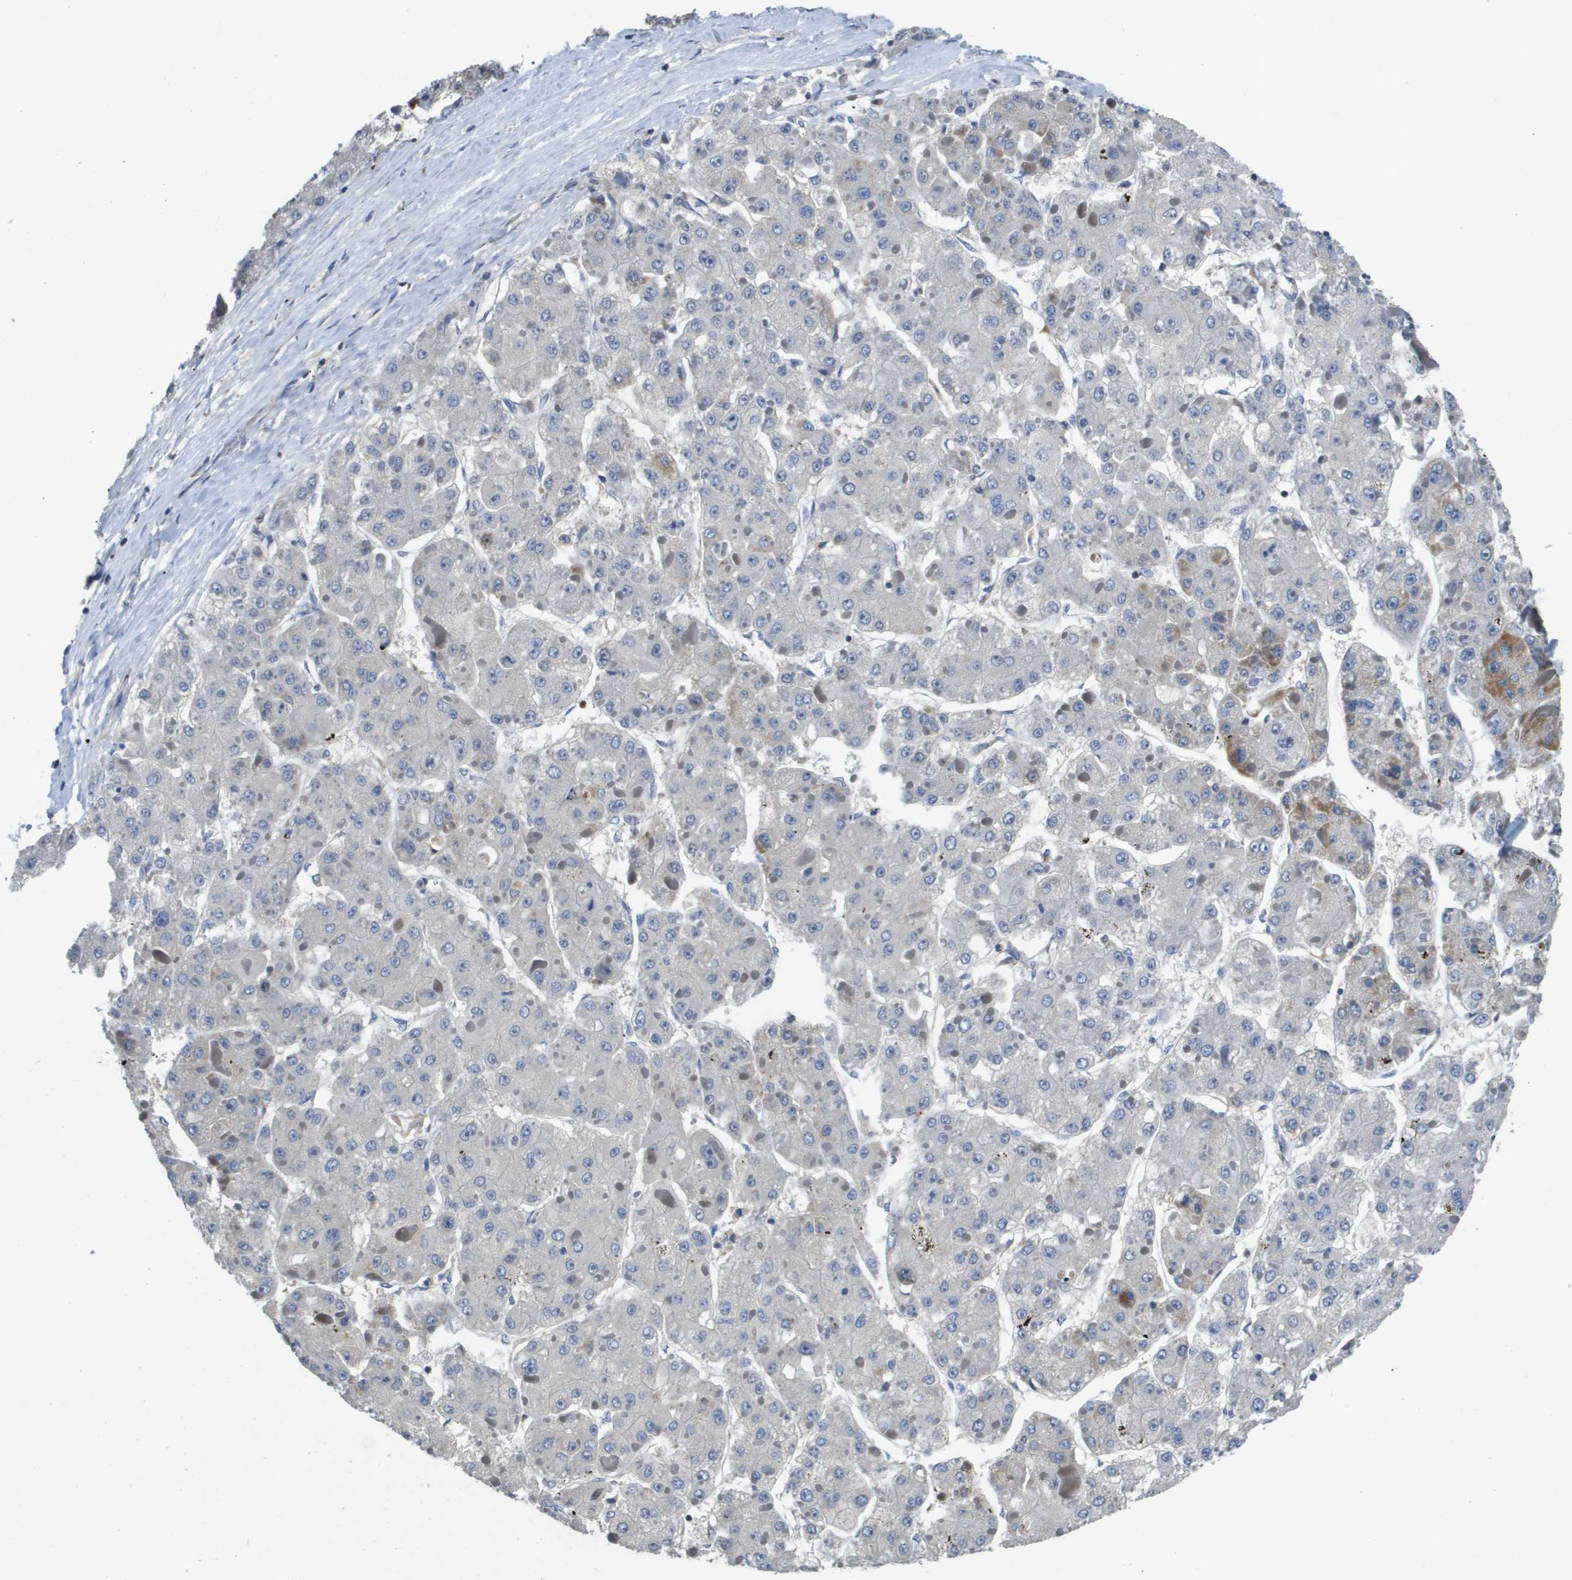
{"staining": {"intensity": "negative", "quantity": "none", "location": "none"}, "tissue": "liver cancer", "cell_type": "Tumor cells", "image_type": "cancer", "snomed": [{"axis": "morphology", "description": "Carcinoma, Hepatocellular, NOS"}, {"axis": "topography", "description": "Liver"}], "caption": "The histopathology image displays no significant expression in tumor cells of liver cancer (hepatocellular carcinoma). (DAB (3,3'-diaminobenzidine) immunohistochemistry with hematoxylin counter stain).", "gene": "SCN4B", "patient": {"sex": "female", "age": 73}}